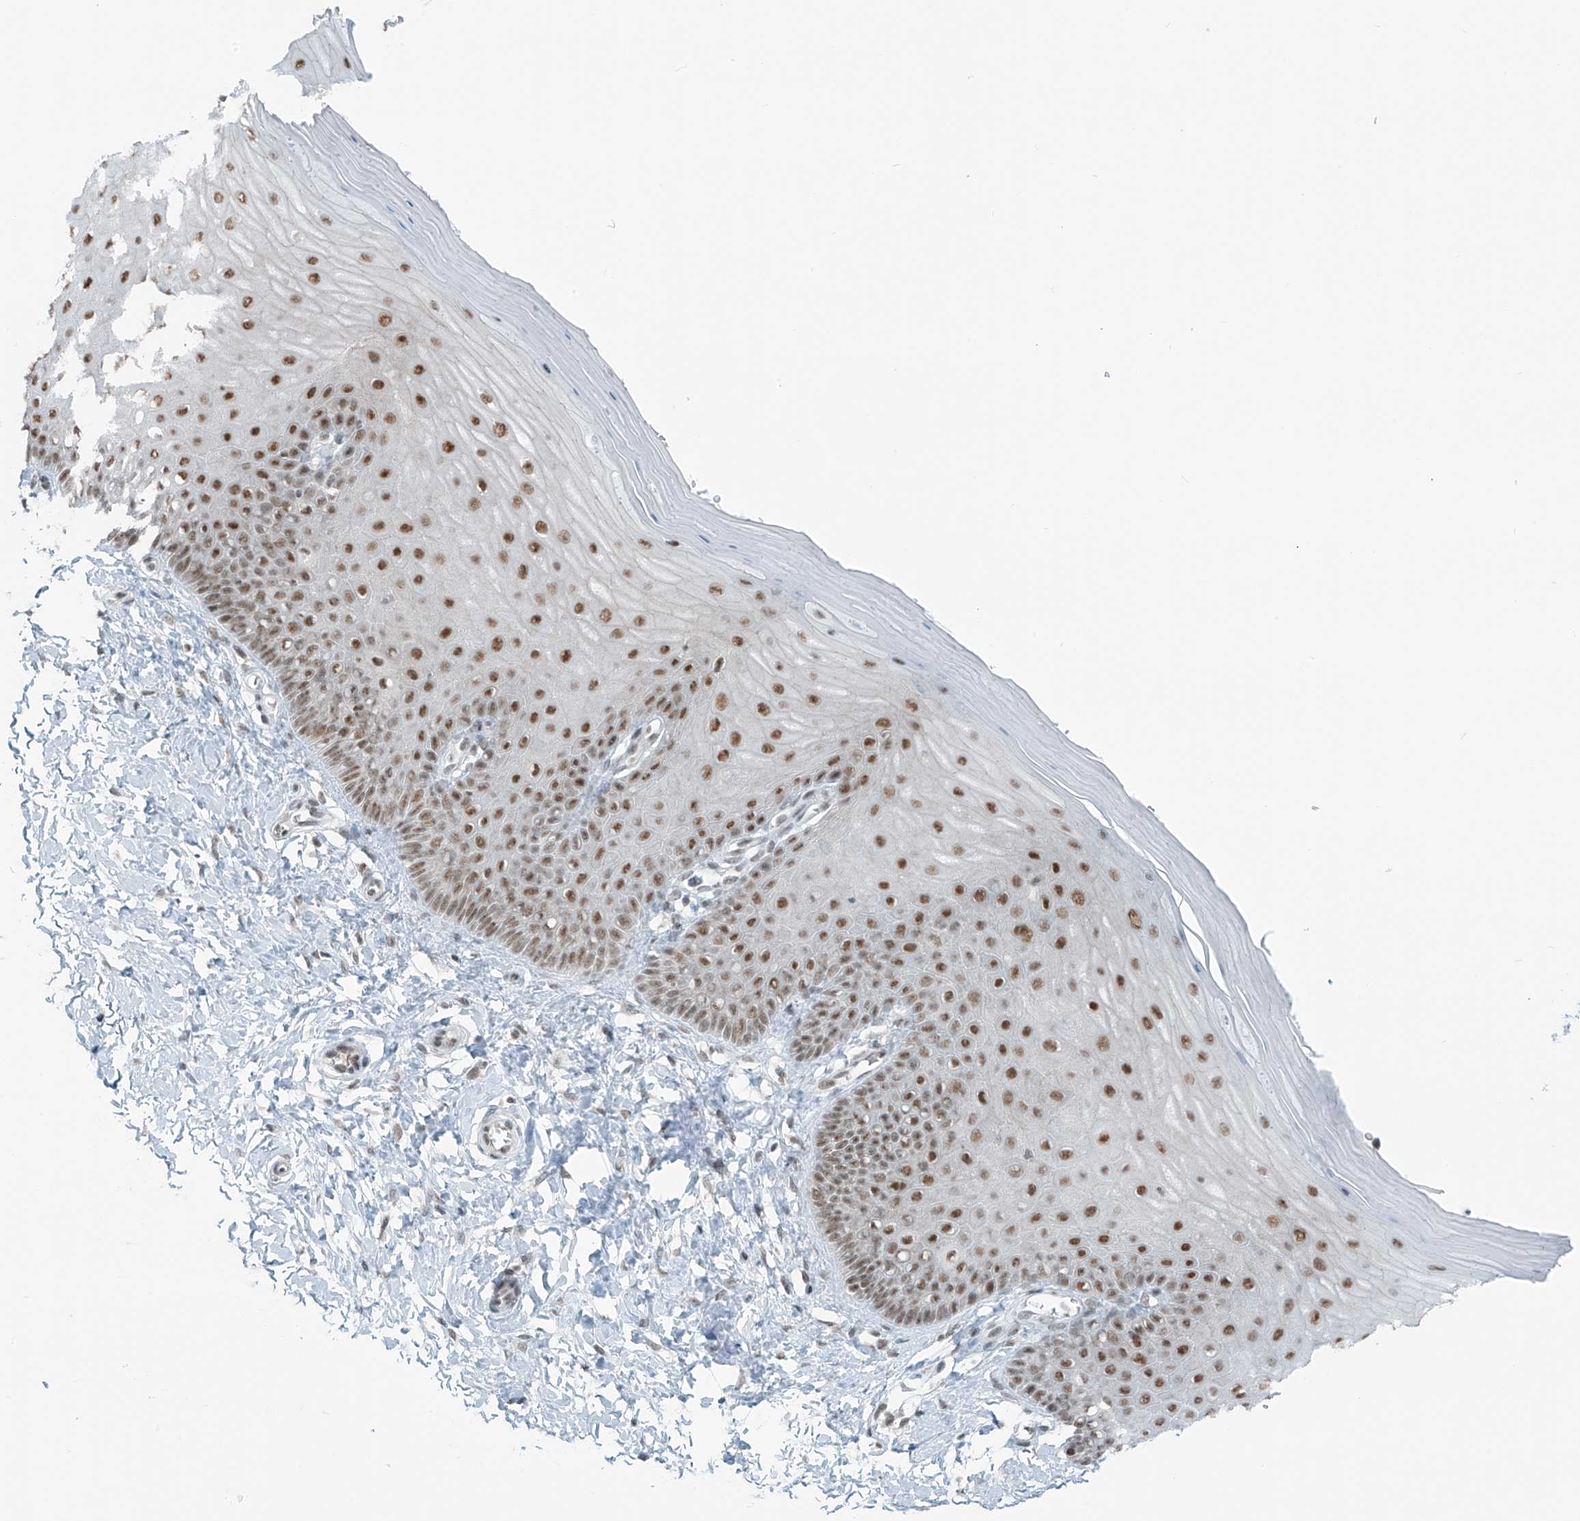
{"staining": {"intensity": "weak", "quantity": ">75%", "location": "nuclear"}, "tissue": "cervix", "cell_type": "Glandular cells", "image_type": "normal", "snomed": [{"axis": "morphology", "description": "Normal tissue, NOS"}, {"axis": "topography", "description": "Cervix"}], "caption": "Protein staining of benign cervix demonstrates weak nuclear staining in approximately >75% of glandular cells.", "gene": "WRNIP1", "patient": {"sex": "female", "age": 55}}